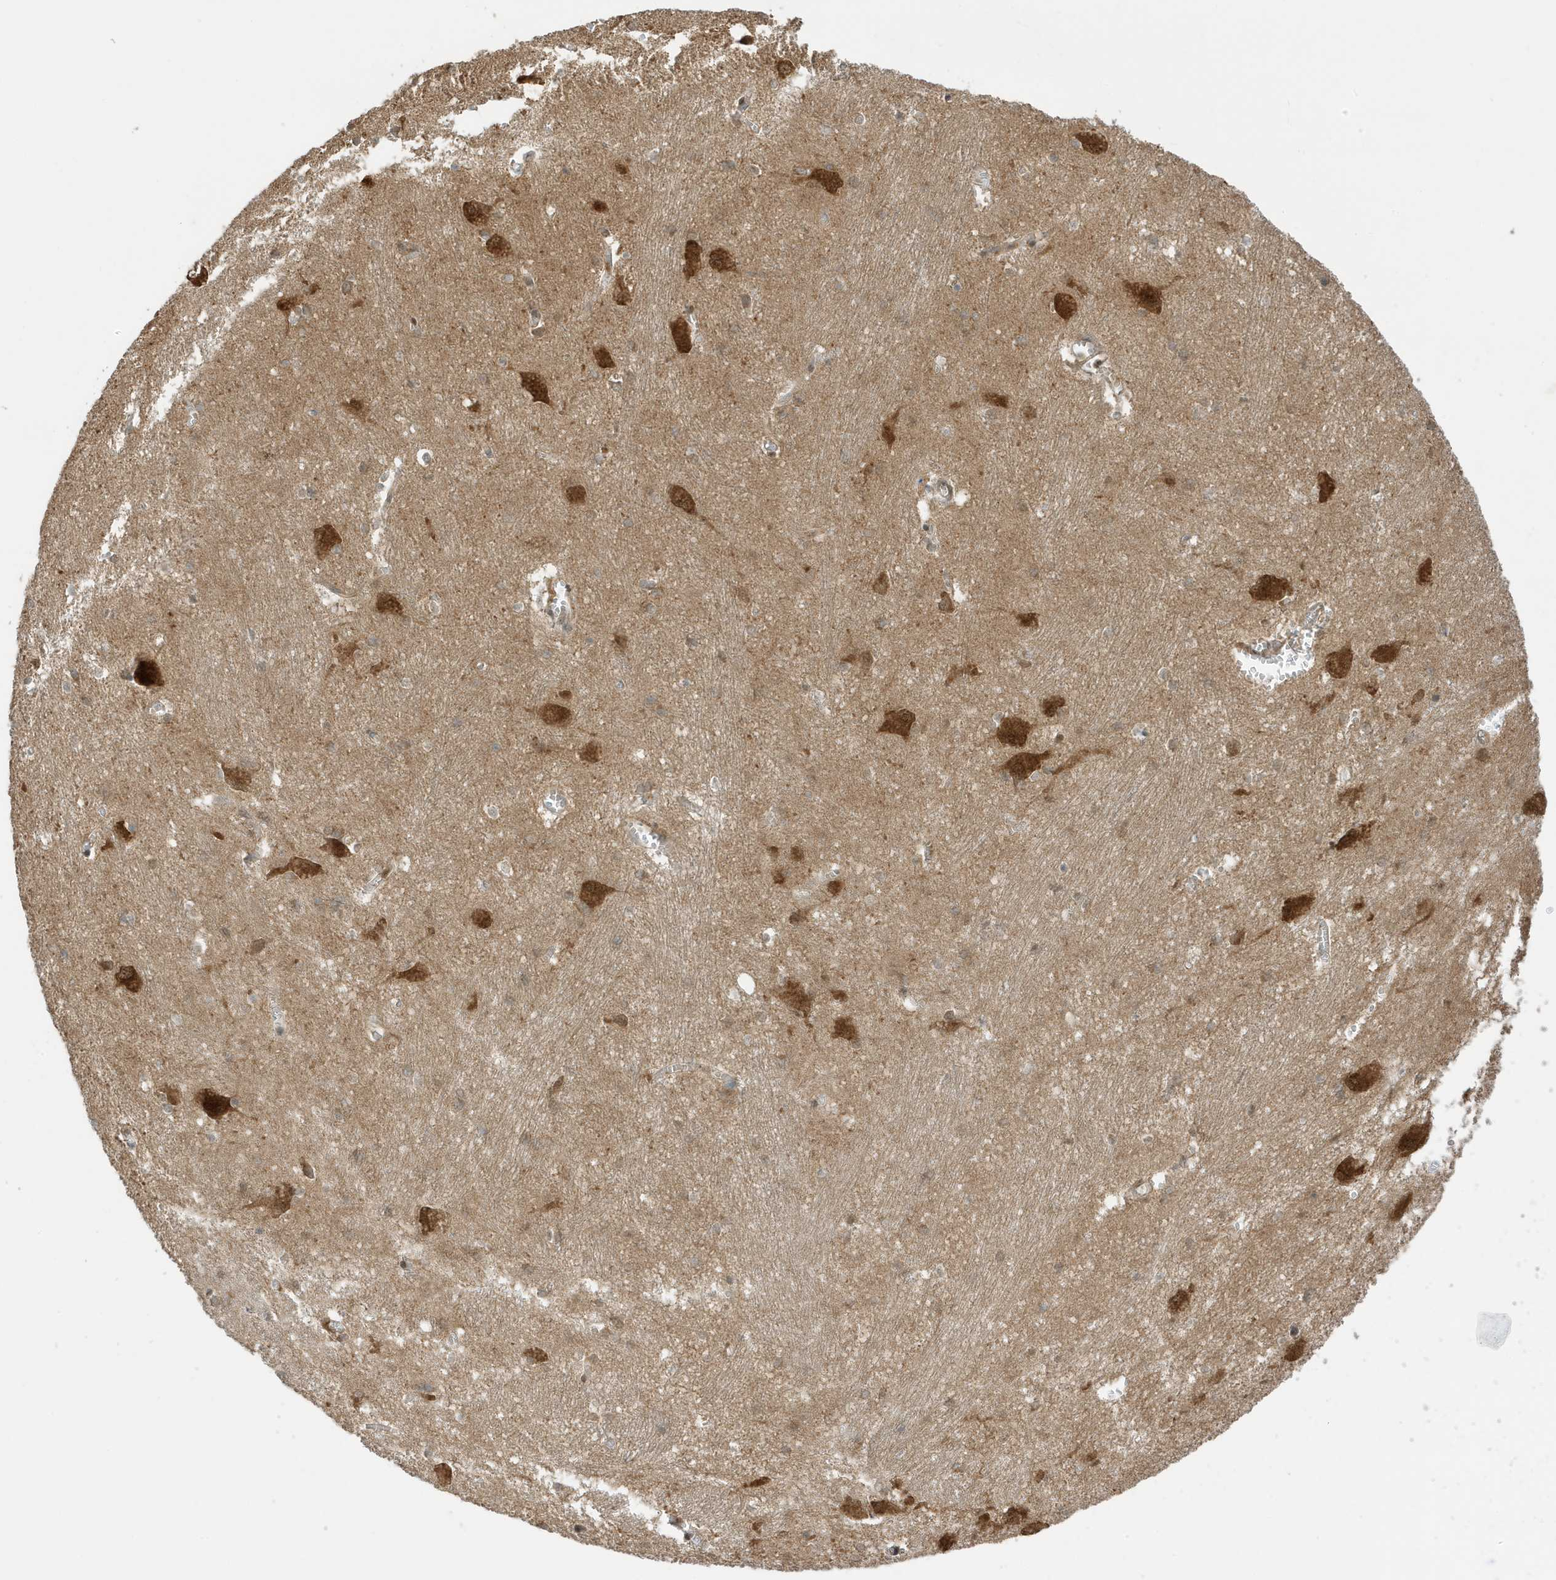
{"staining": {"intensity": "moderate", "quantity": "<25%", "location": "cytoplasmic/membranous"}, "tissue": "caudate", "cell_type": "Glial cells", "image_type": "normal", "snomed": [{"axis": "morphology", "description": "Normal tissue, NOS"}, {"axis": "topography", "description": "Lateral ventricle wall"}], "caption": "Immunohistochemistry (IHC) of benign caudate reveals low levels of moderate cytoplasmic/membranous positivity in about <25% of glial cells. The protein of interest is stained brown, and the nuclei are stained in blue (DAB (3,3'-diaminobenzidine) IHC with brightfield microscopy, high magnification).", "gene": "DHX36", "patient": {"sex": "male", "age": 37}}